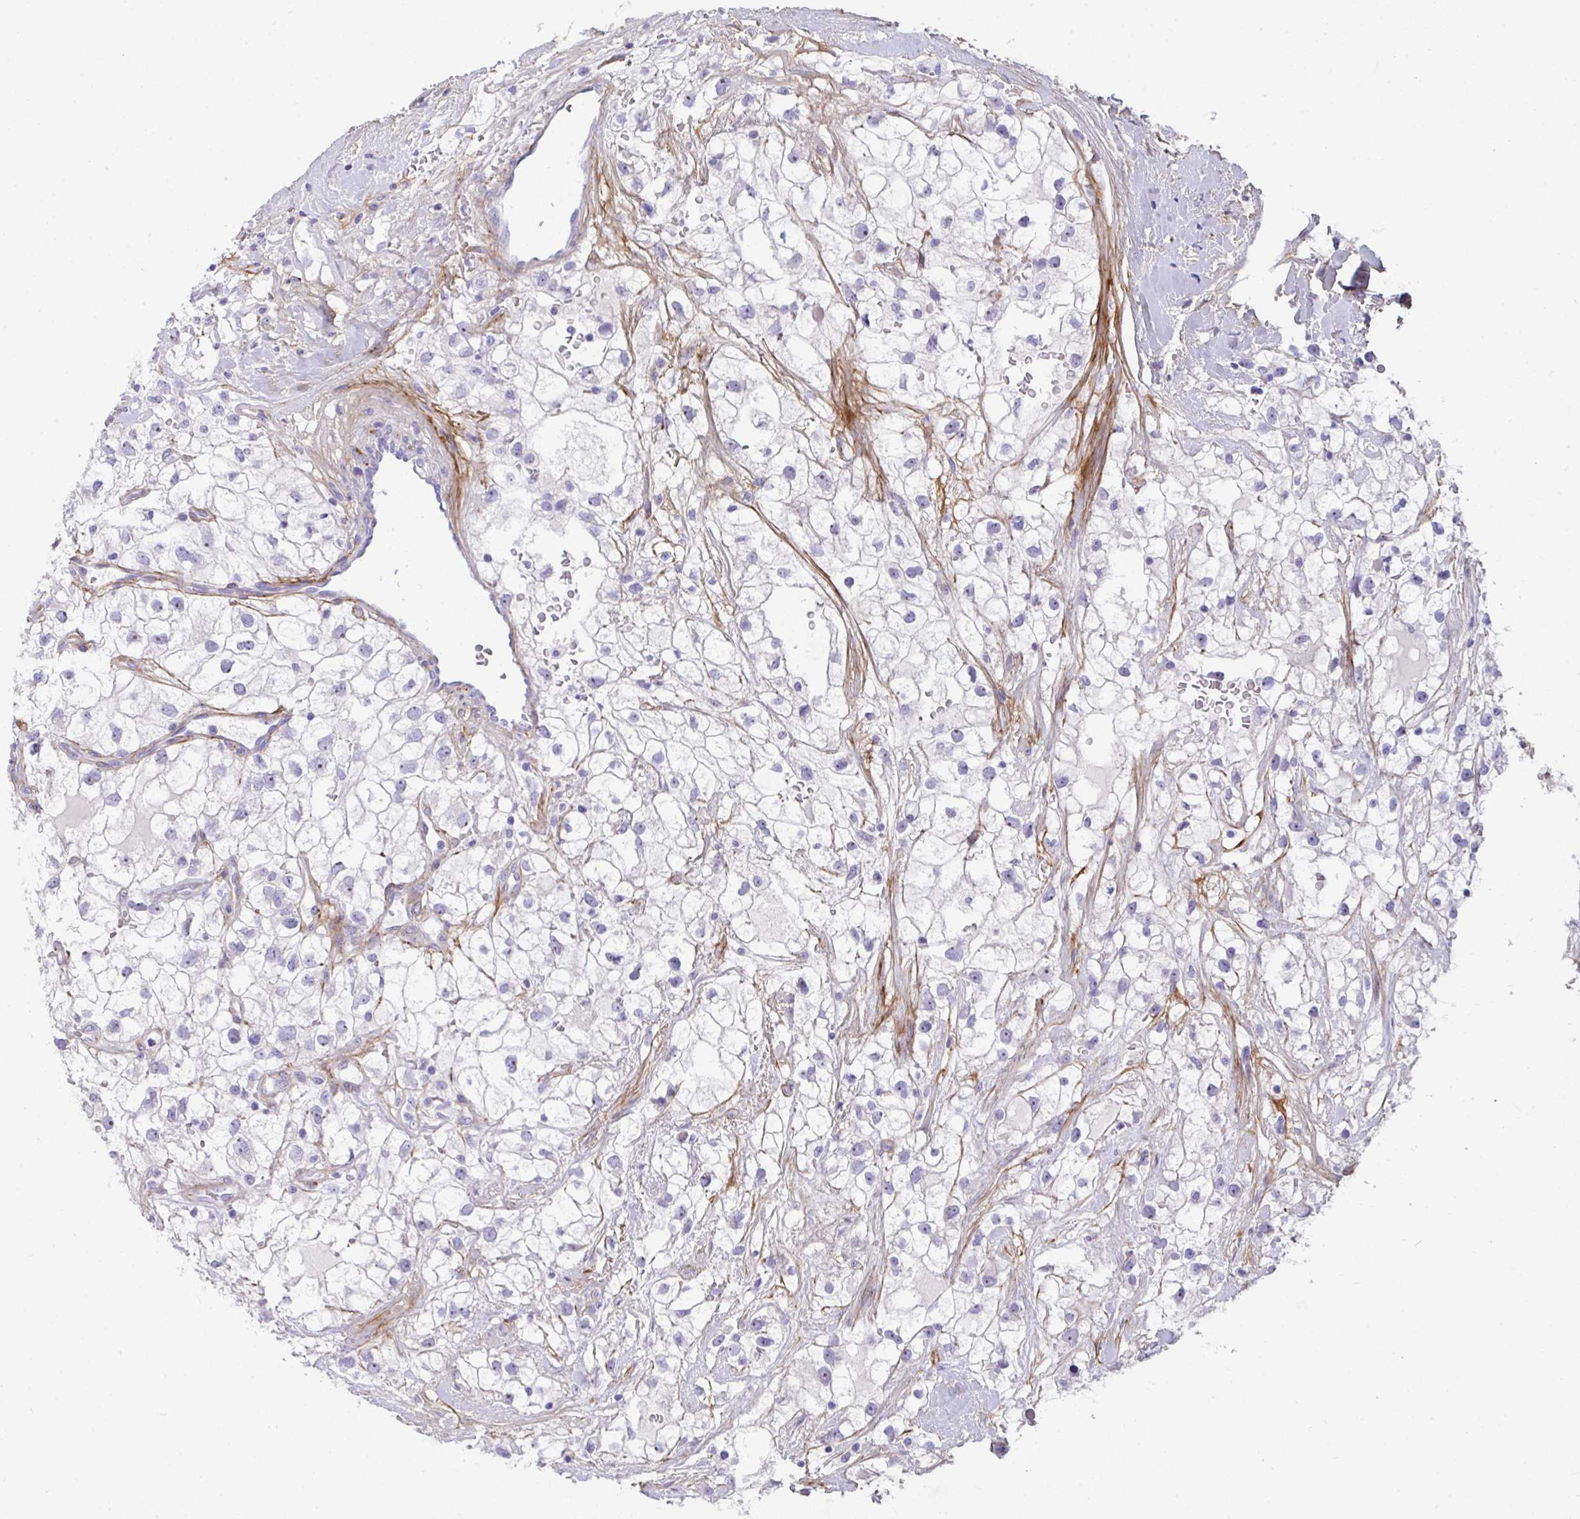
{"staining": {"intensity": "negative", "quantity": "none", "location": "none"}, "tissue": "renal cancer", "cell_type": "Tumor cells", "image_type": "cancer", "snomed": [{"axis": "morphology", "description": "Adenocarcinoma, NOS"}, {"axis": "topography", "description": "Kidney"}], "caption": "Micrograph shows no significant protein staining in tumor cells of renal cancer (adenocarcinoma).", "gene": "LHFPL6", "patient": {"sex": "male", "age": 59}}